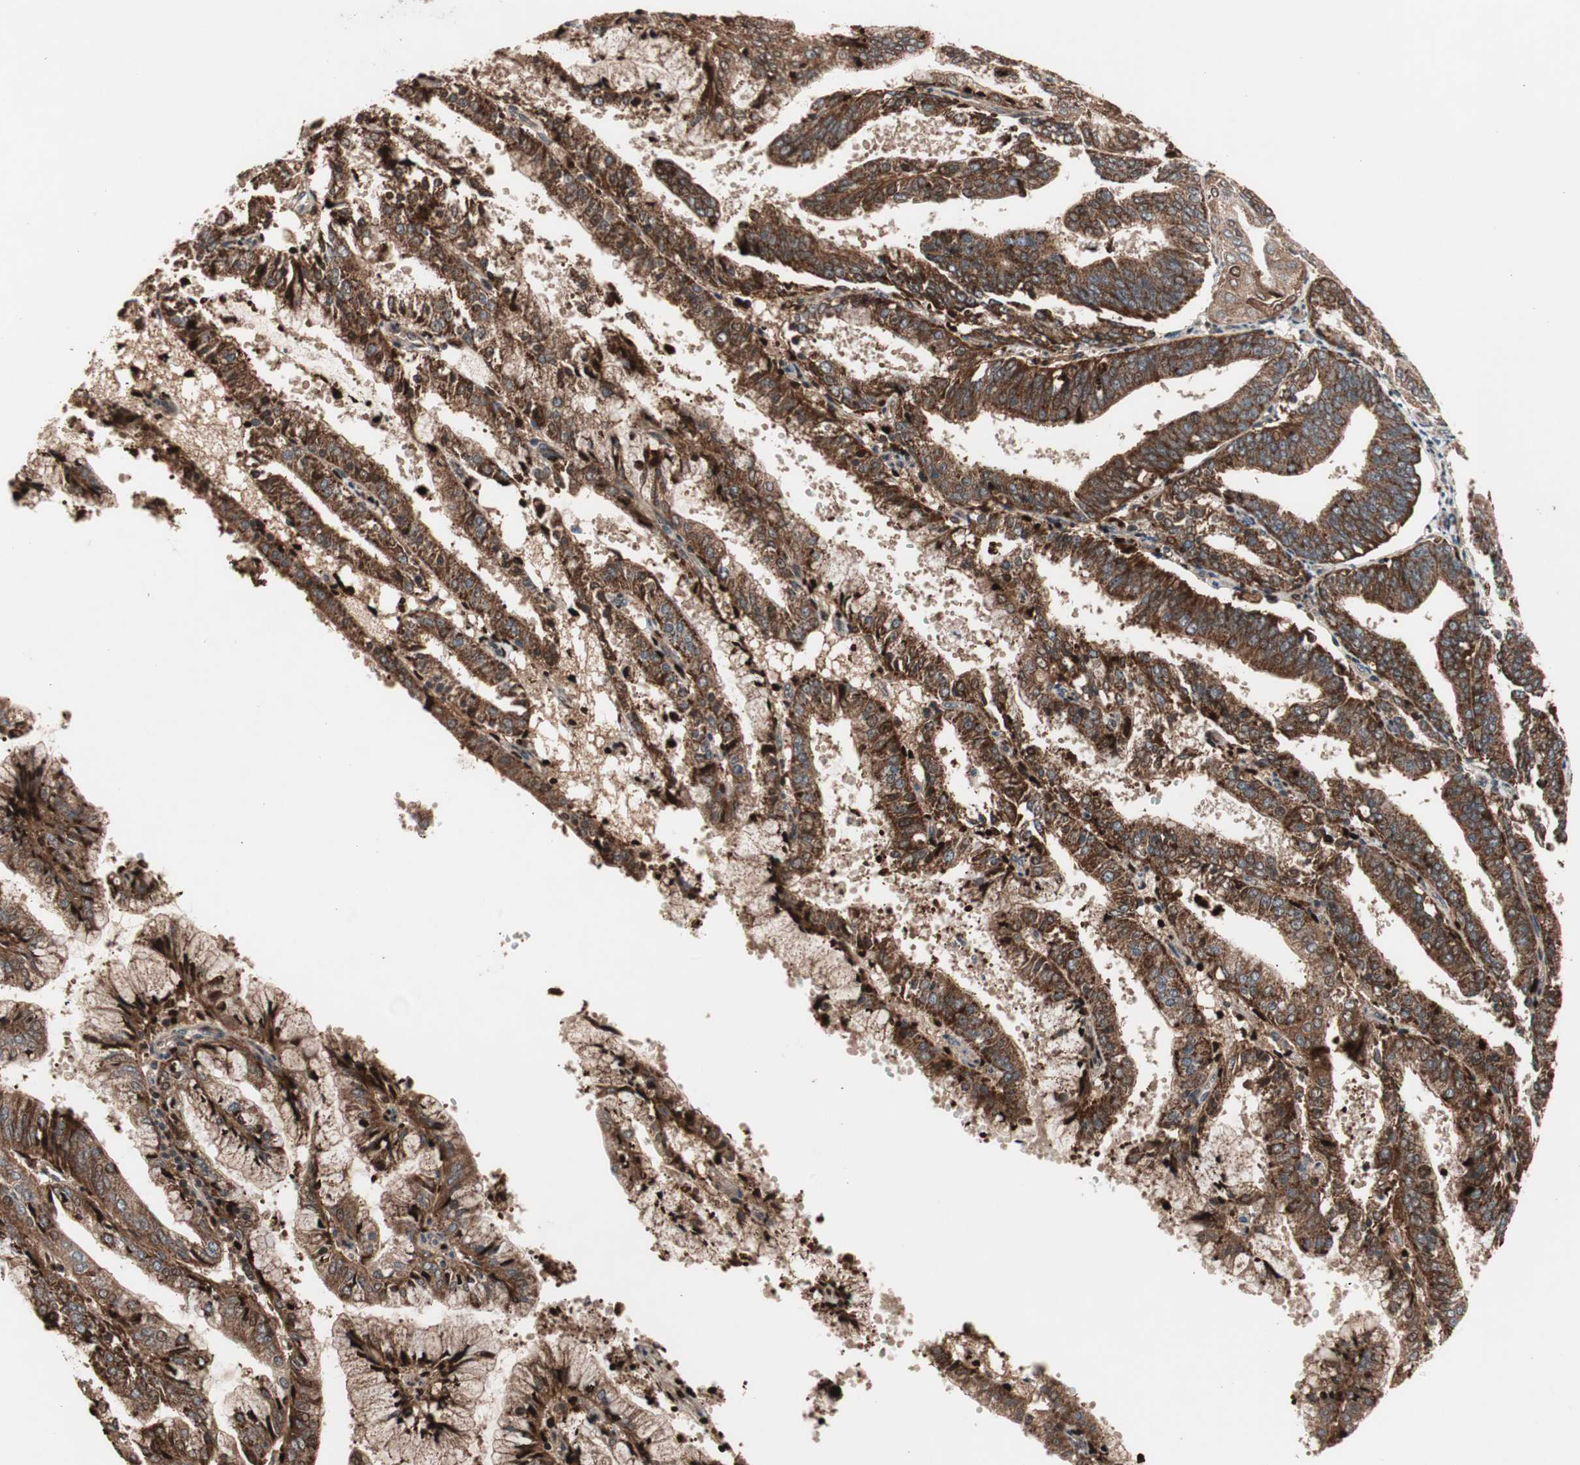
{"staining": {"intensity": "strong", "quantity": ">75%", "location": "cytoplasmic/membranous"}, "tissue": "endometrial cancer", "cell_type": "Tumor cells", "image_type": "cancer", "snomed": [{"axis": "morphology", "description": "Adenocarcinoma, NOS"}, {"axis": "topography", "description": "Endometrium"}], "caption": "A brown stain shows strong cytoplasmic/membranous staining of a protein in human endometrial cancer (adenocarcinoma) tumor cells.", "gene": "NF2", "patient": {"sex": "female", "age": 63}}